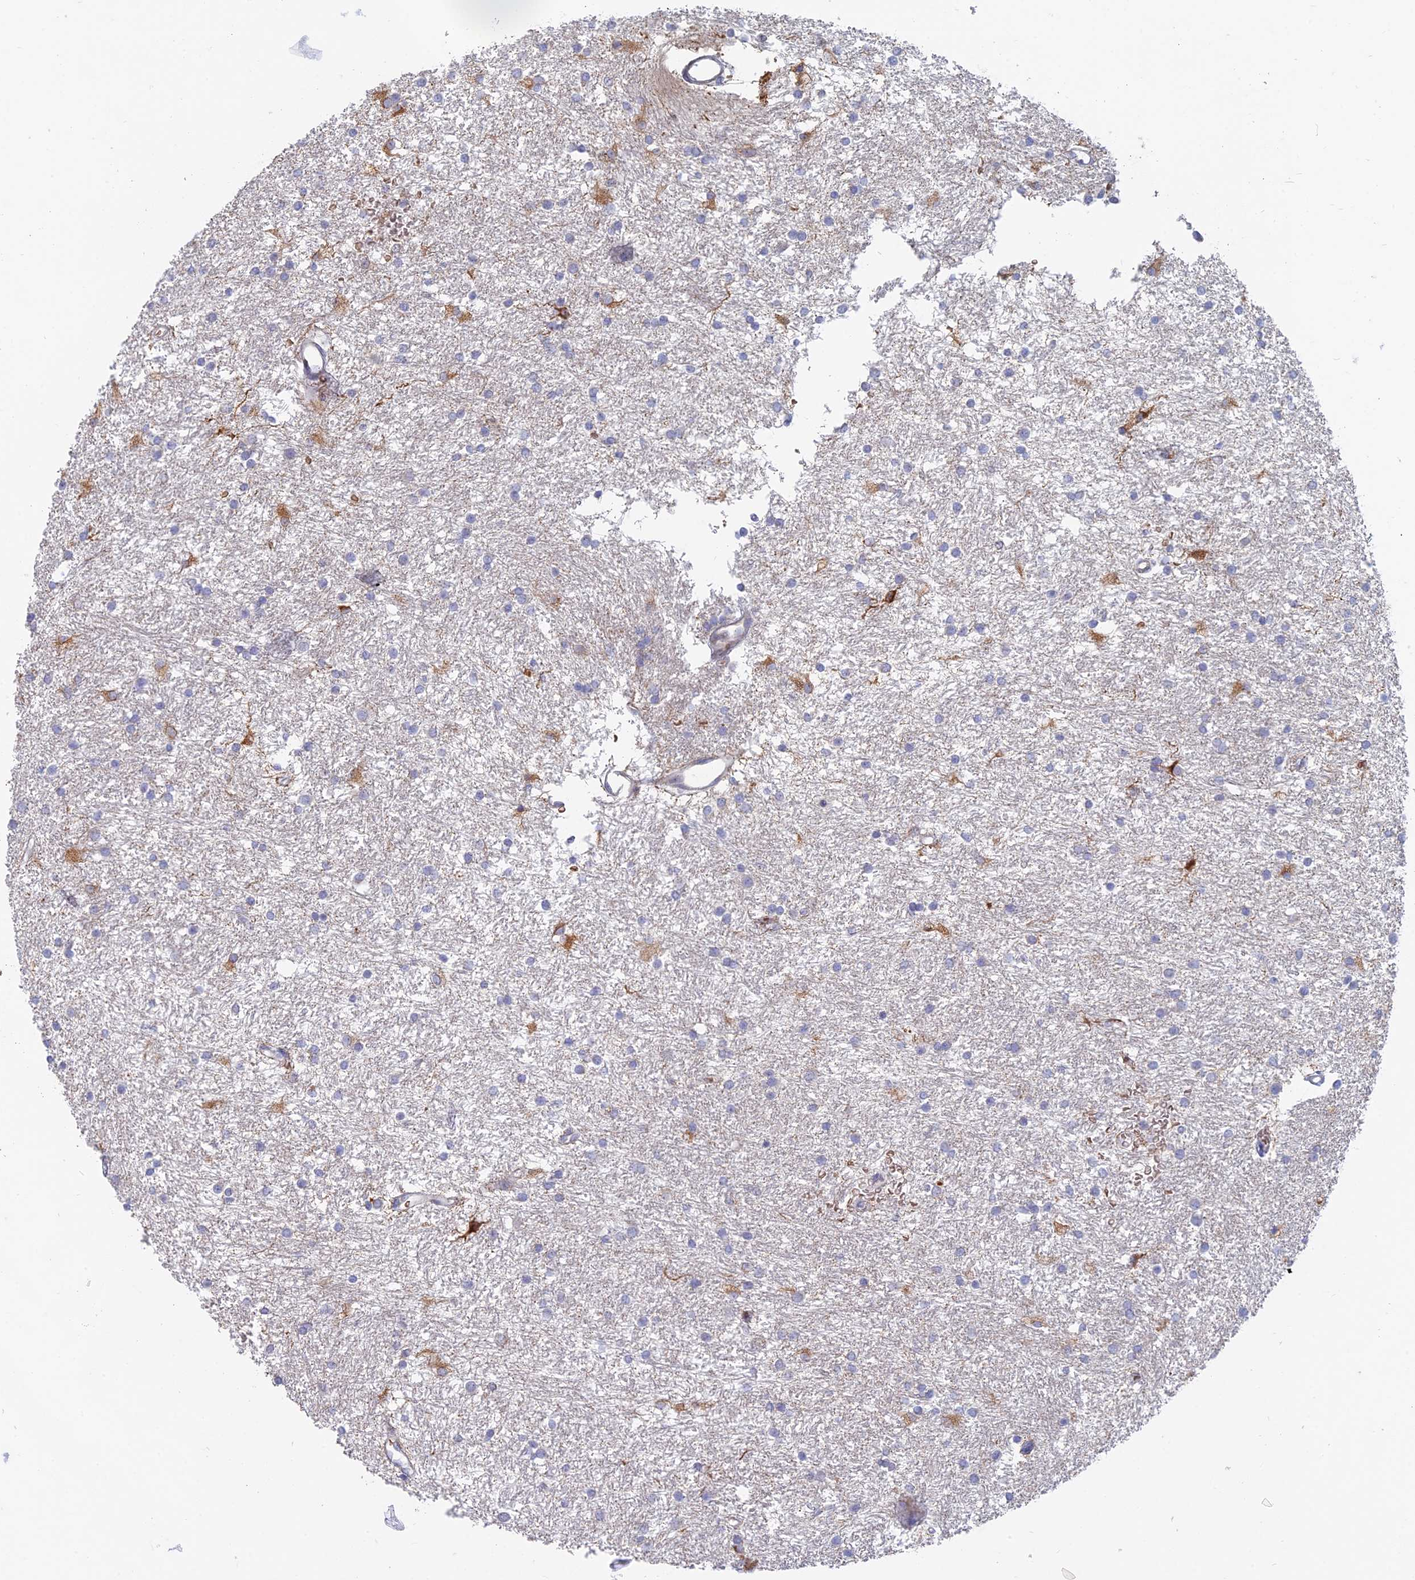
{"staining": {"intensity": "moderate", "quantity": "<25%", "location": "cytoplasmic/membranous"}, "tissue": "glioma", "cell_type": "Tumor cells", "image_type": "cancer", "snomed": [{"axis": "morphology", "description": "Glioma, malignant, High grade"}, {"axis": "topography", "description": "Brain"}], "caption": "There is low levels of moderate cytoplasmic/membranous expression in tumor cells of malignant high-grade glioma, as demonstrated by immunohistochemical staining (brown color).", "gene": "TBC1D30", "patient": {"sex": "male", "age": 77}}